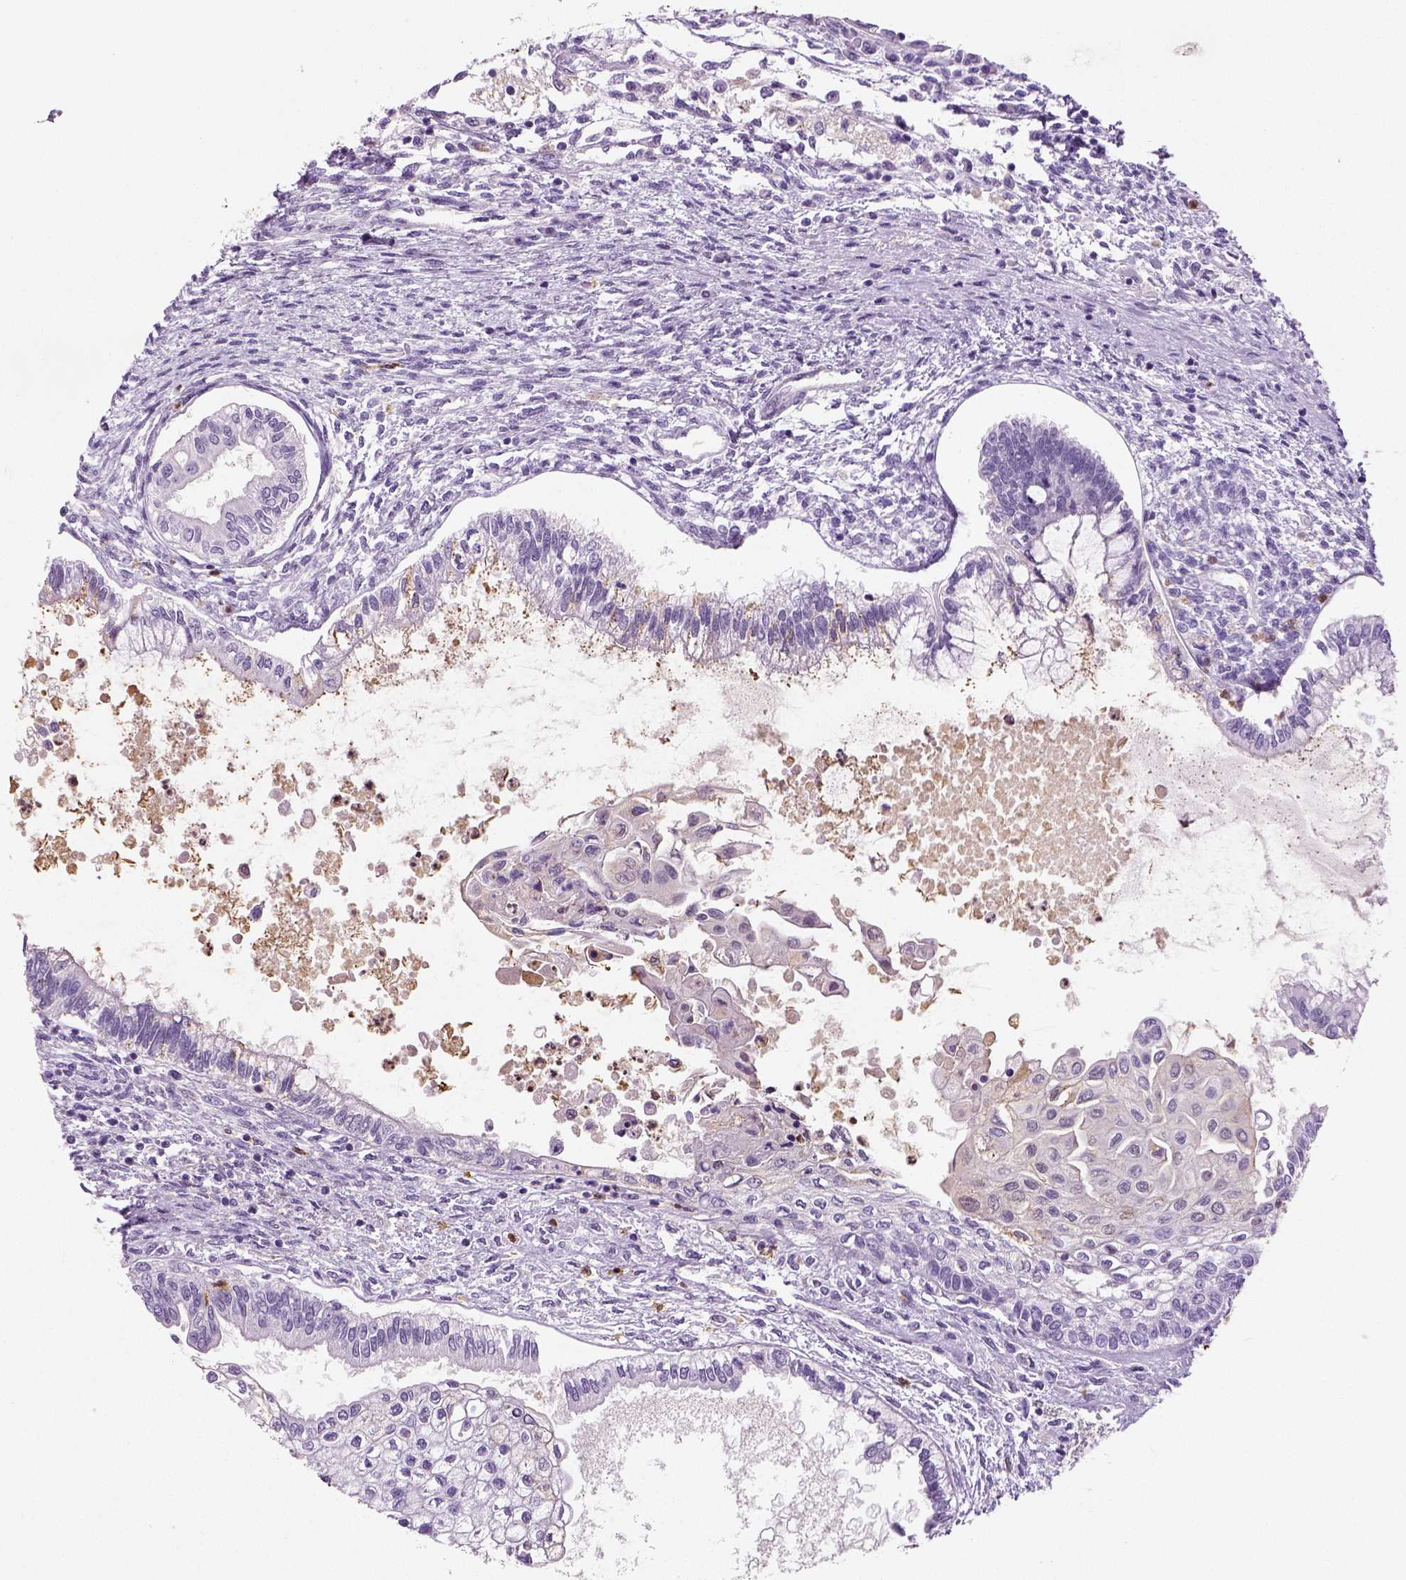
{"staining": {"intensity": "negative", "quantity": "none", "location": "none"}, "tissue": "testis cancer", "cell_type": "Tumor cells", "image_type": "cancer", "snomed": [{"axis": "morphology", "description": "Carcinoma, Embryonal, NOS"}, {"axis": "topography", "description": "Testis"}], "caption": "This is an immunohistochemistry photomicrograph of testis cancer (embryonal carcinoma). There is no positivity in tumor cells.", "gene": "NECAB2", "patient": {"sex": "male", "age": 37}}